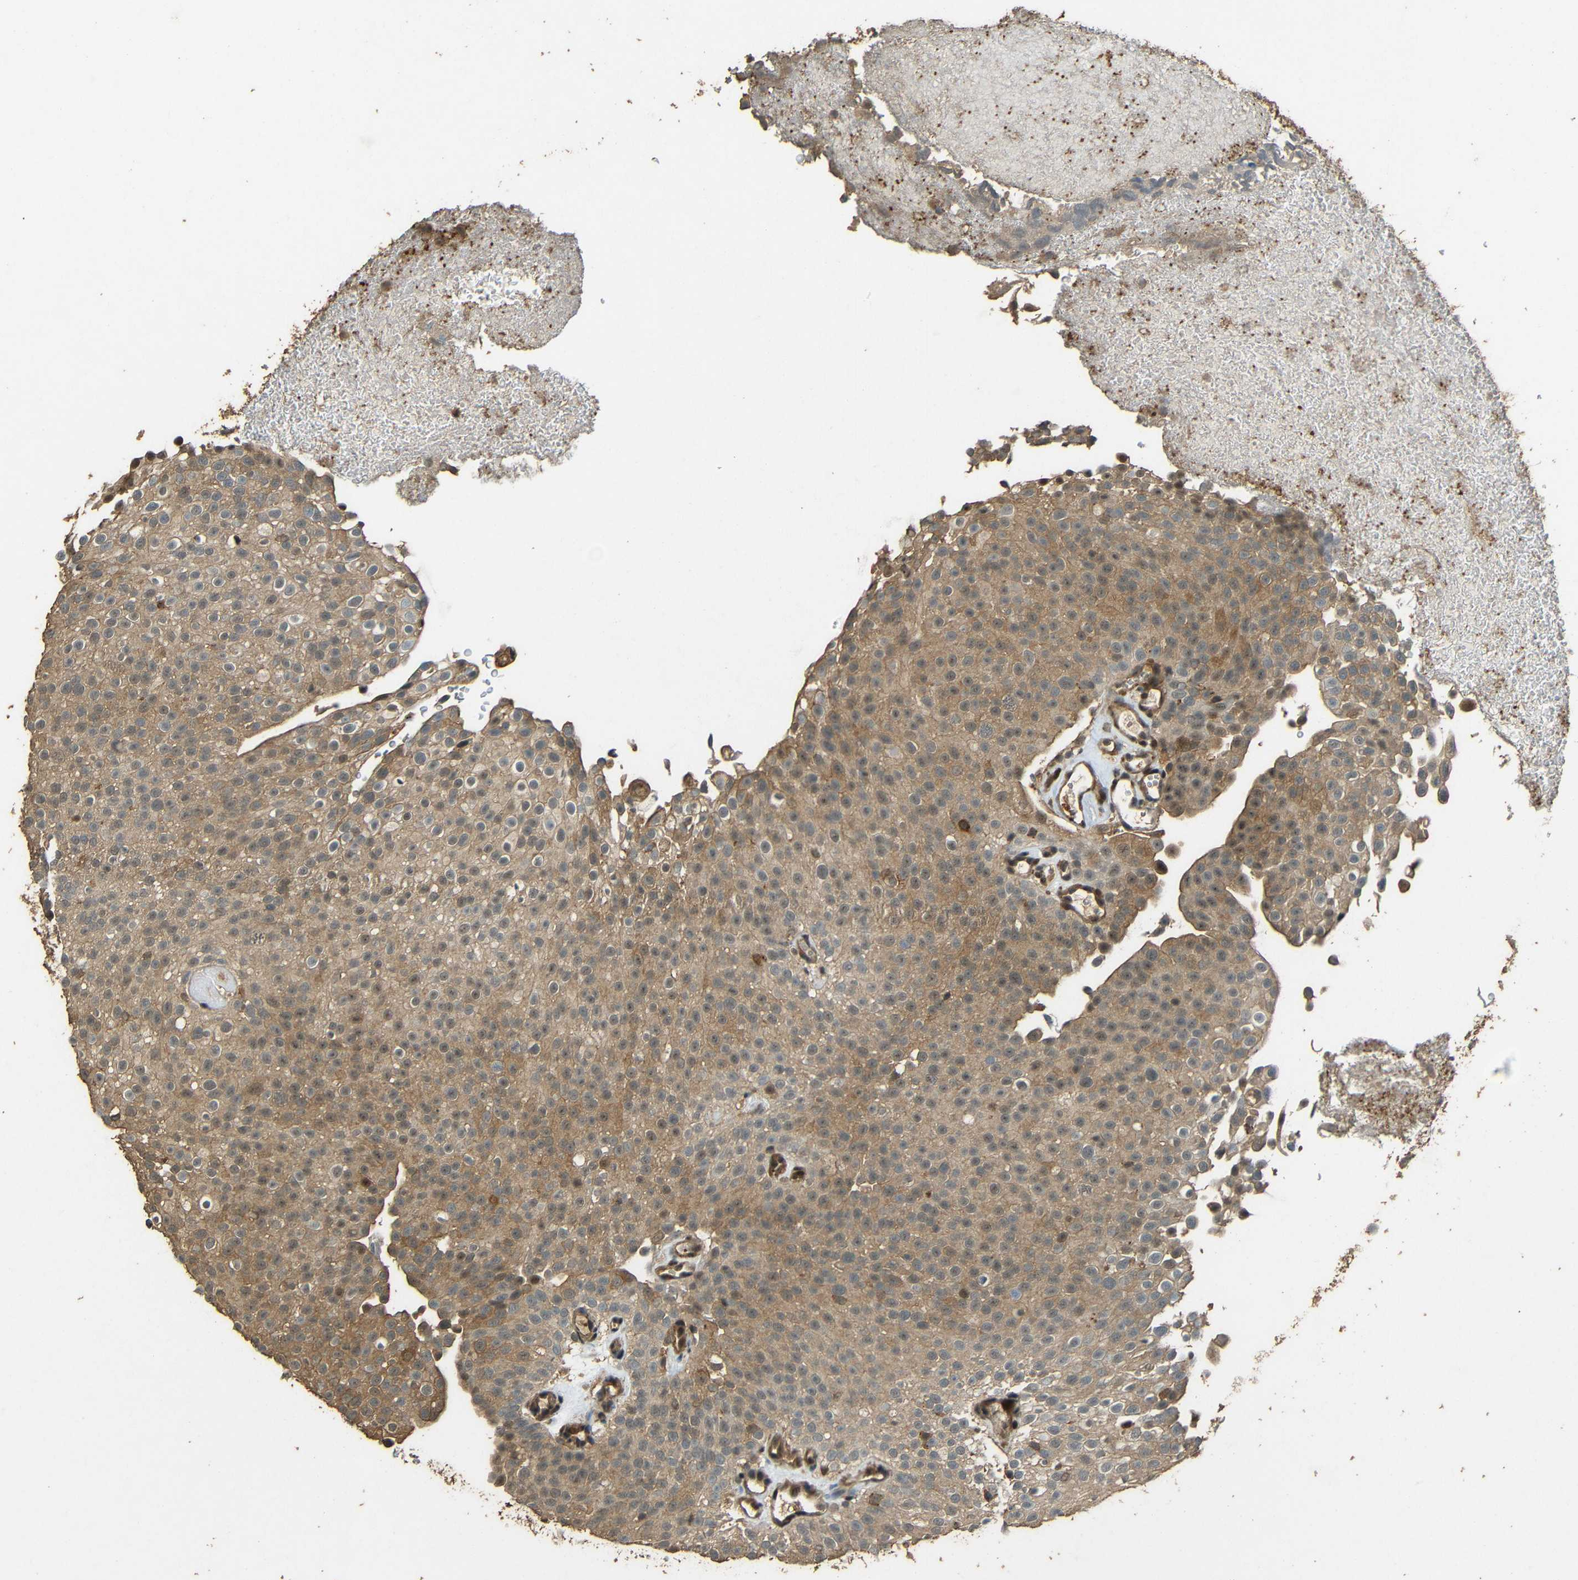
{"staining": {"intensity": "moderate", "quantity": ">75%", "location": "cytoplasmic/membranous"}, "tissue": "urothelial cancer", "cell_type": "Tumor cells", "image_type": "cancer", "snomed": [{"axis": "morphology", "description": "Urothelial carcinoma, Low grade"}, {"axis": "topography", "description": "Urinary bladder"}], "caption": "IHC photomicrograph of human low-grade urothelial carcinoma stained for a protein (brown), which reveals medium levels of moderate cytoplasmic/membranous expression in approximately >75% of tumor cells.", "gene": "PDE5A", "patient": {"sex": "male", "age": 78}}